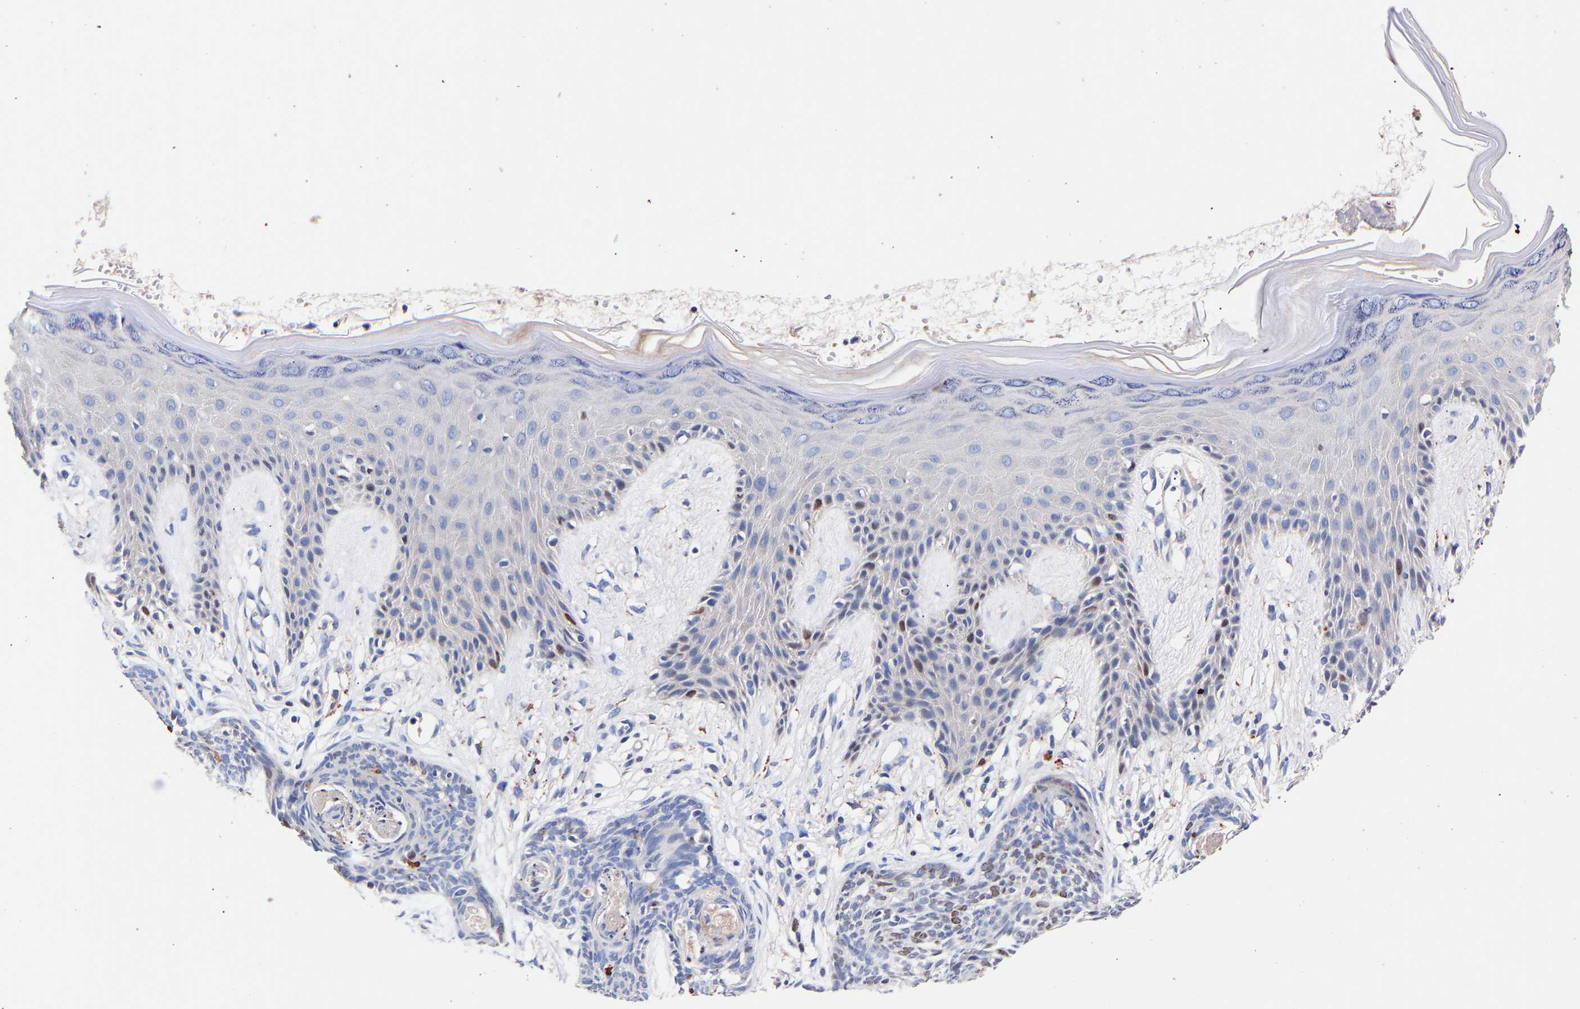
{"staining": {"intensity": "weak", "quantity": "<25%", "location": "cytoplasmic/membranous,nuclear"}, "tissue": "skin cancer", "cell_type": "Tumor cells", "image_type": "cancer", "snomed": [{"axis": "morphology", "description": "Basal cell carcinoma"}, {"axis": "topography", "description": "Skin"}], "caption": "Tumor cells show no significant staining in skin basal cell carcinoma. The staining was performed using DAB (3,3'-diaminobenzidine) to visualize the protein expression in brown, while the nuclei were stained in blue with hematoxylin (Magnification: 20x).", "gene": "SEM1", "patient": {"sex": "female", "age": 59}}